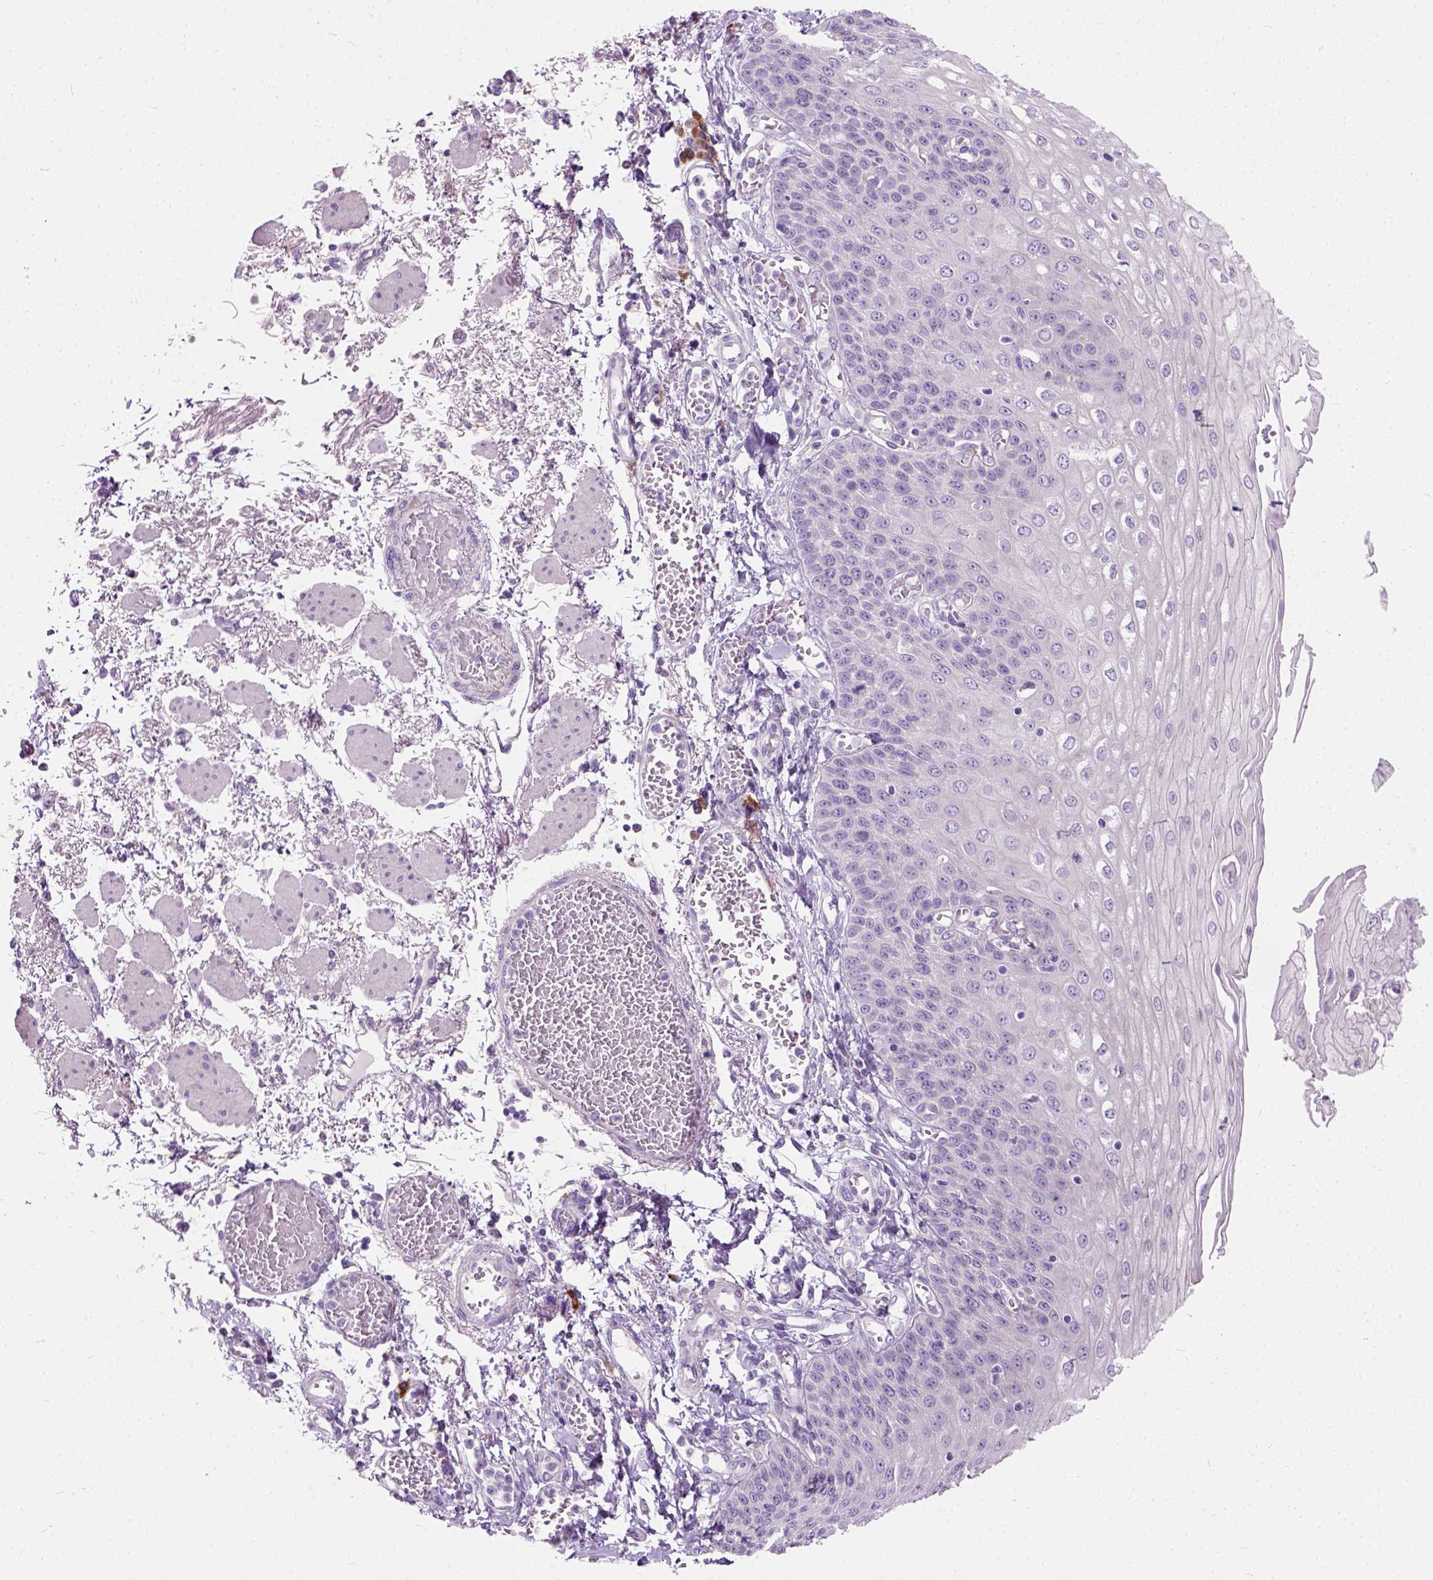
{"staining": {"intensity": "negative", "quantity": "none", "location": "none"}, "tissue": "esophagus", "cell_type": "Squamous epithelial cells", "image_type": "normal", "snomed": [{"axis": "morphology", "description": "Normal tissue, NOS"}, {"axis": "morphology", "description": "Adenocarcinoma, NOS"}, {"axis": "topography", "description": "Esophagus"}], "caption": "This is a photomicrograph of immunohistochemistry (IHC) staining of unremarkable esophagus, which shows no expression in squamous epithelial cells. Nuclei are stained in blue.", "gene": "TRIM72", "patient": {"sex": "male", "age": 81}}